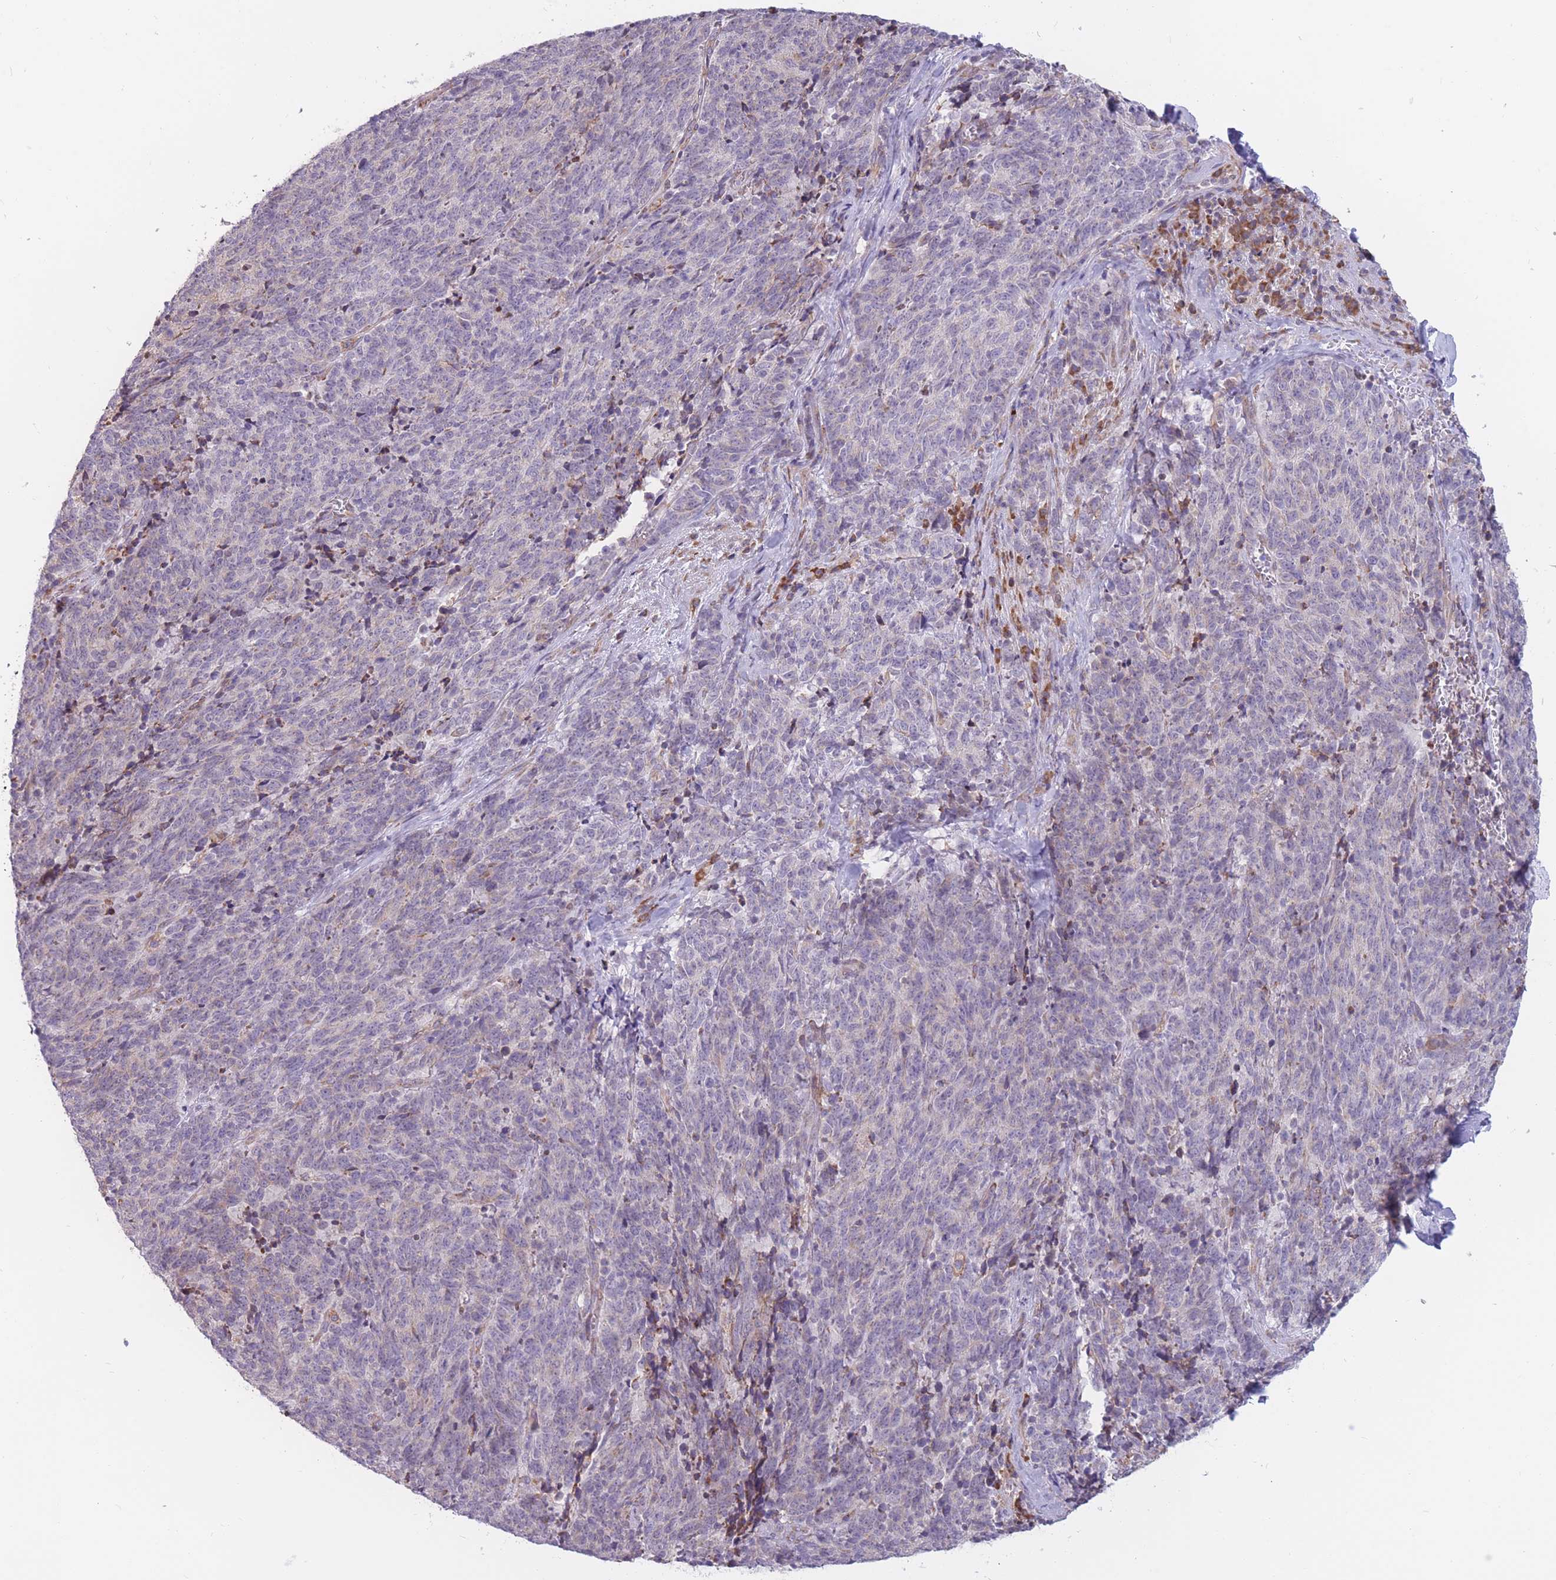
{"staining": {"intensity": "negative", "quantity": "none", "location": "none"}, "tissue": "cervical cancer", "cell_type": "Tumor cells", "image_type": "cancer", "snomed": [{"axis": "morphology", "description": "Squamous cell carcinoma, NOS"}, {"axis": "topography", "description": "Cervix"}], "caption": "Tumor cells are negative for brown protein staining in cervical squamous cell carcinoma.", "gene": "TRAPPC5", "patient": {"sex": "female", "age": 29}}